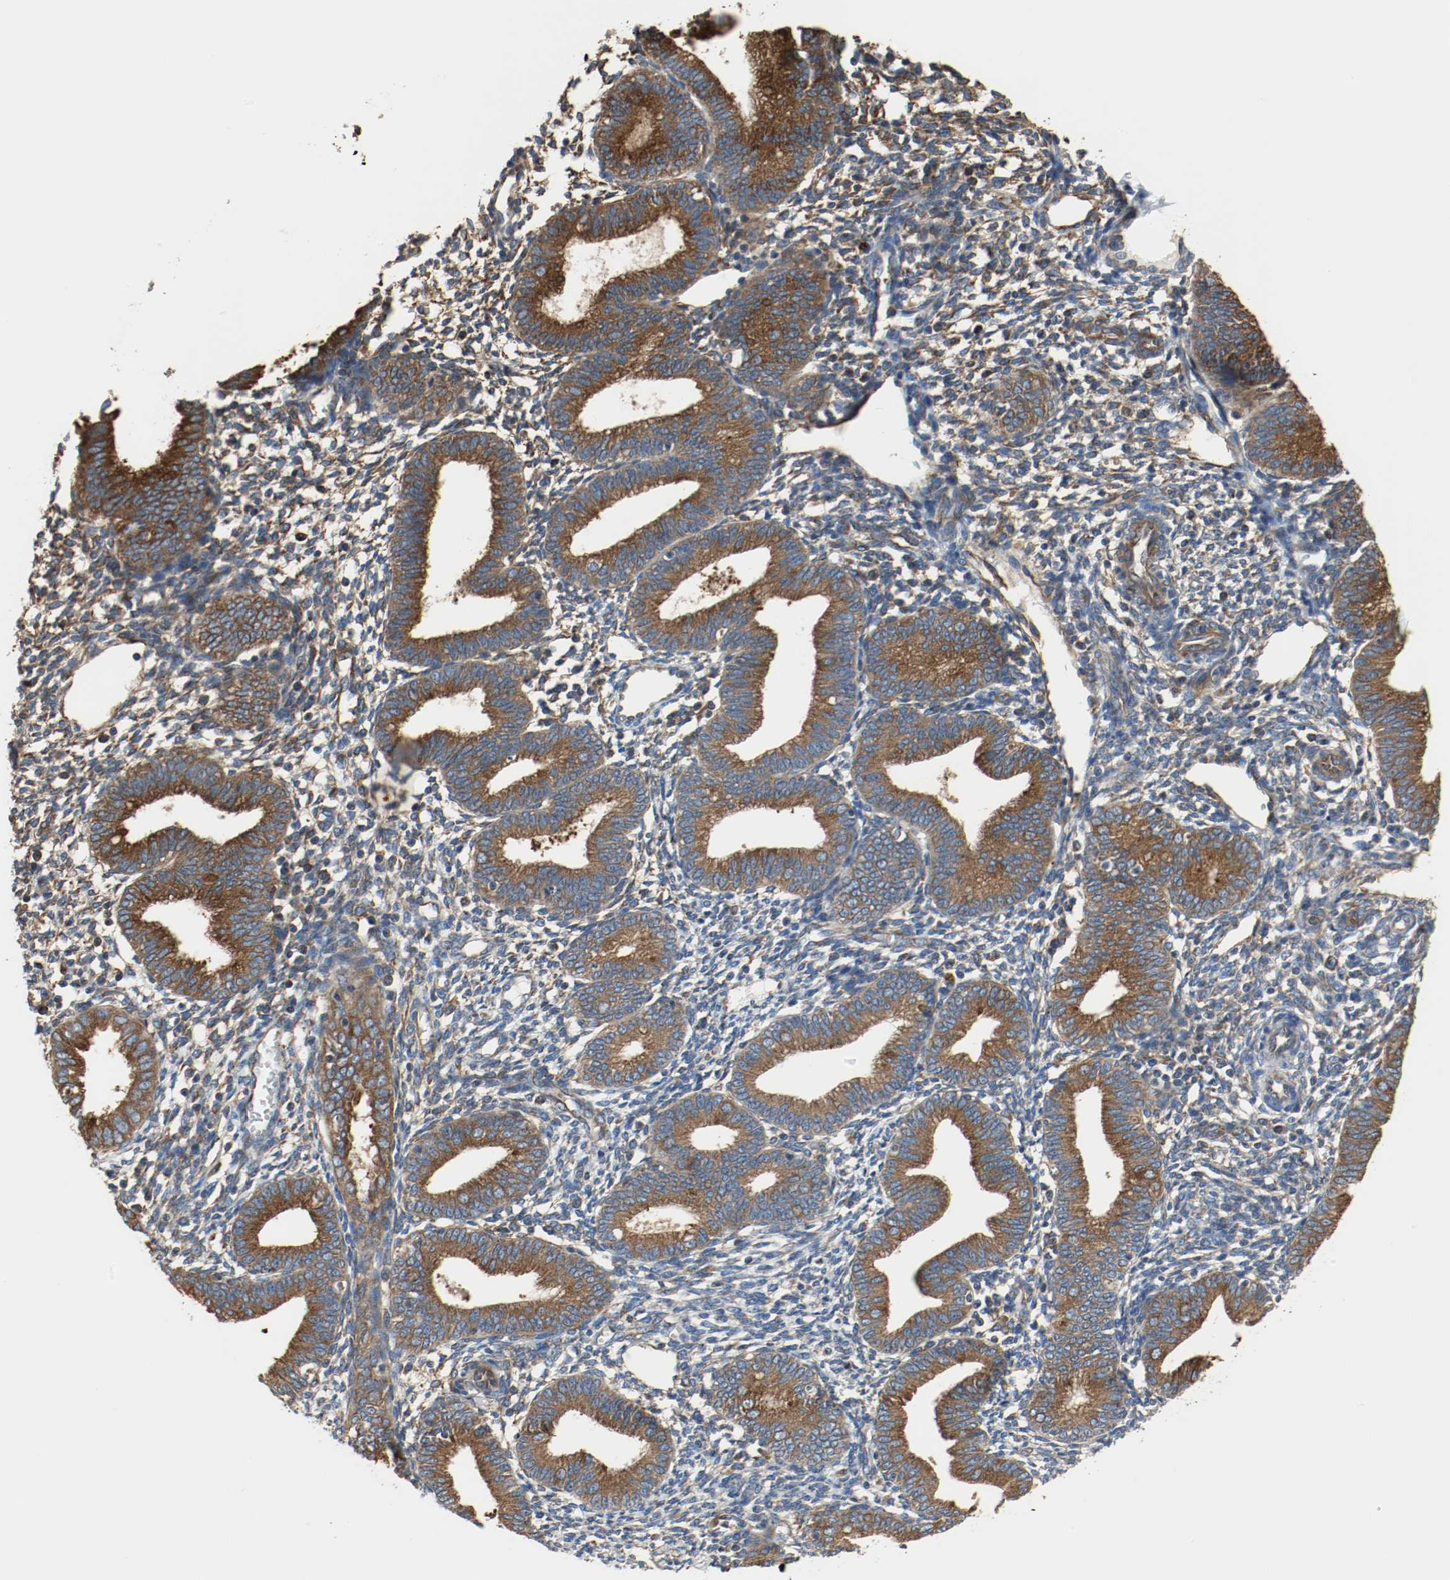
{"staining": {"intensity": "moderate", "quantity": "25%-75%", "location": "cytoplasmic/membranous"}, "tissue": "endometrium", "cell_type": "Cells in endometrial stroma", "image_type": "normal", "snomed": [{"axis": "morphology", "description": "Normal tissue, NOS"}, {"axis": "topography", "description": "Endometrium"}], "caption": "Brown immunohistochemical staining in normal human endometrium exhibits moderate cytoplasmic/membranous positivity in about 25%-75% of cells in endometrial stroma.", "gene": "TUBA3D", "patient": {"sex": "female", "age": 61}}